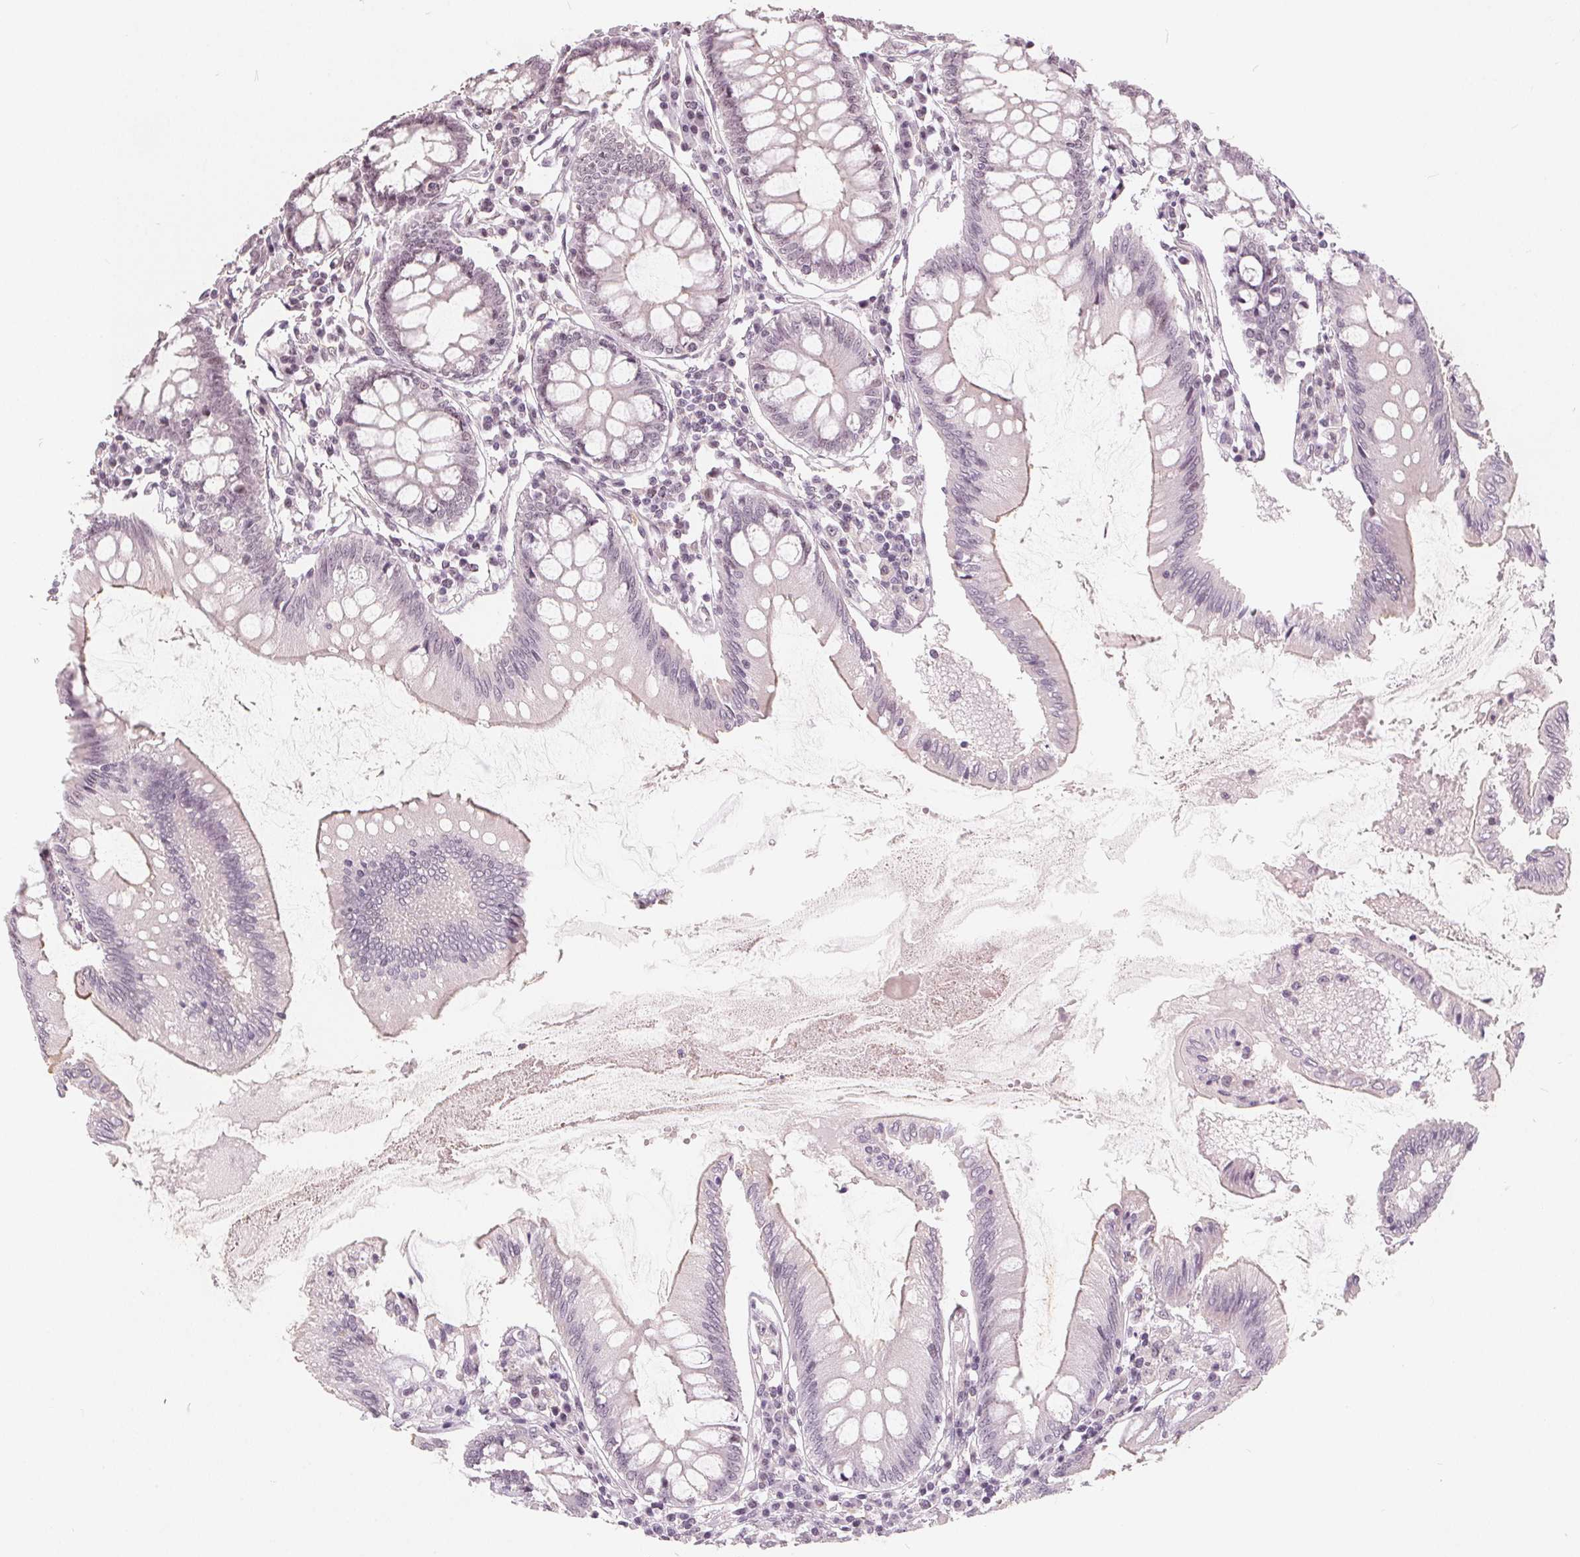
{"staining": {"intensity": "negative", "quantity": "none", "location": "none"}, "tissue": "colon", "cell_type": "Endothelial cells", "image_type": "normal", "snomed": [{"axis": "morphology", "description": "Normal tissue, NOS"}, {"axis": "morphology", "description": "Adenocarcinoma, NOS"}, {"axis": "topography", "description": "Colon"}], "caption": "Human colon stained for a protein using IHC demonstrates no positivity in endothelial cells.", "gene": "NUP210L", "patient": {"sex": "male", "age": 83}}